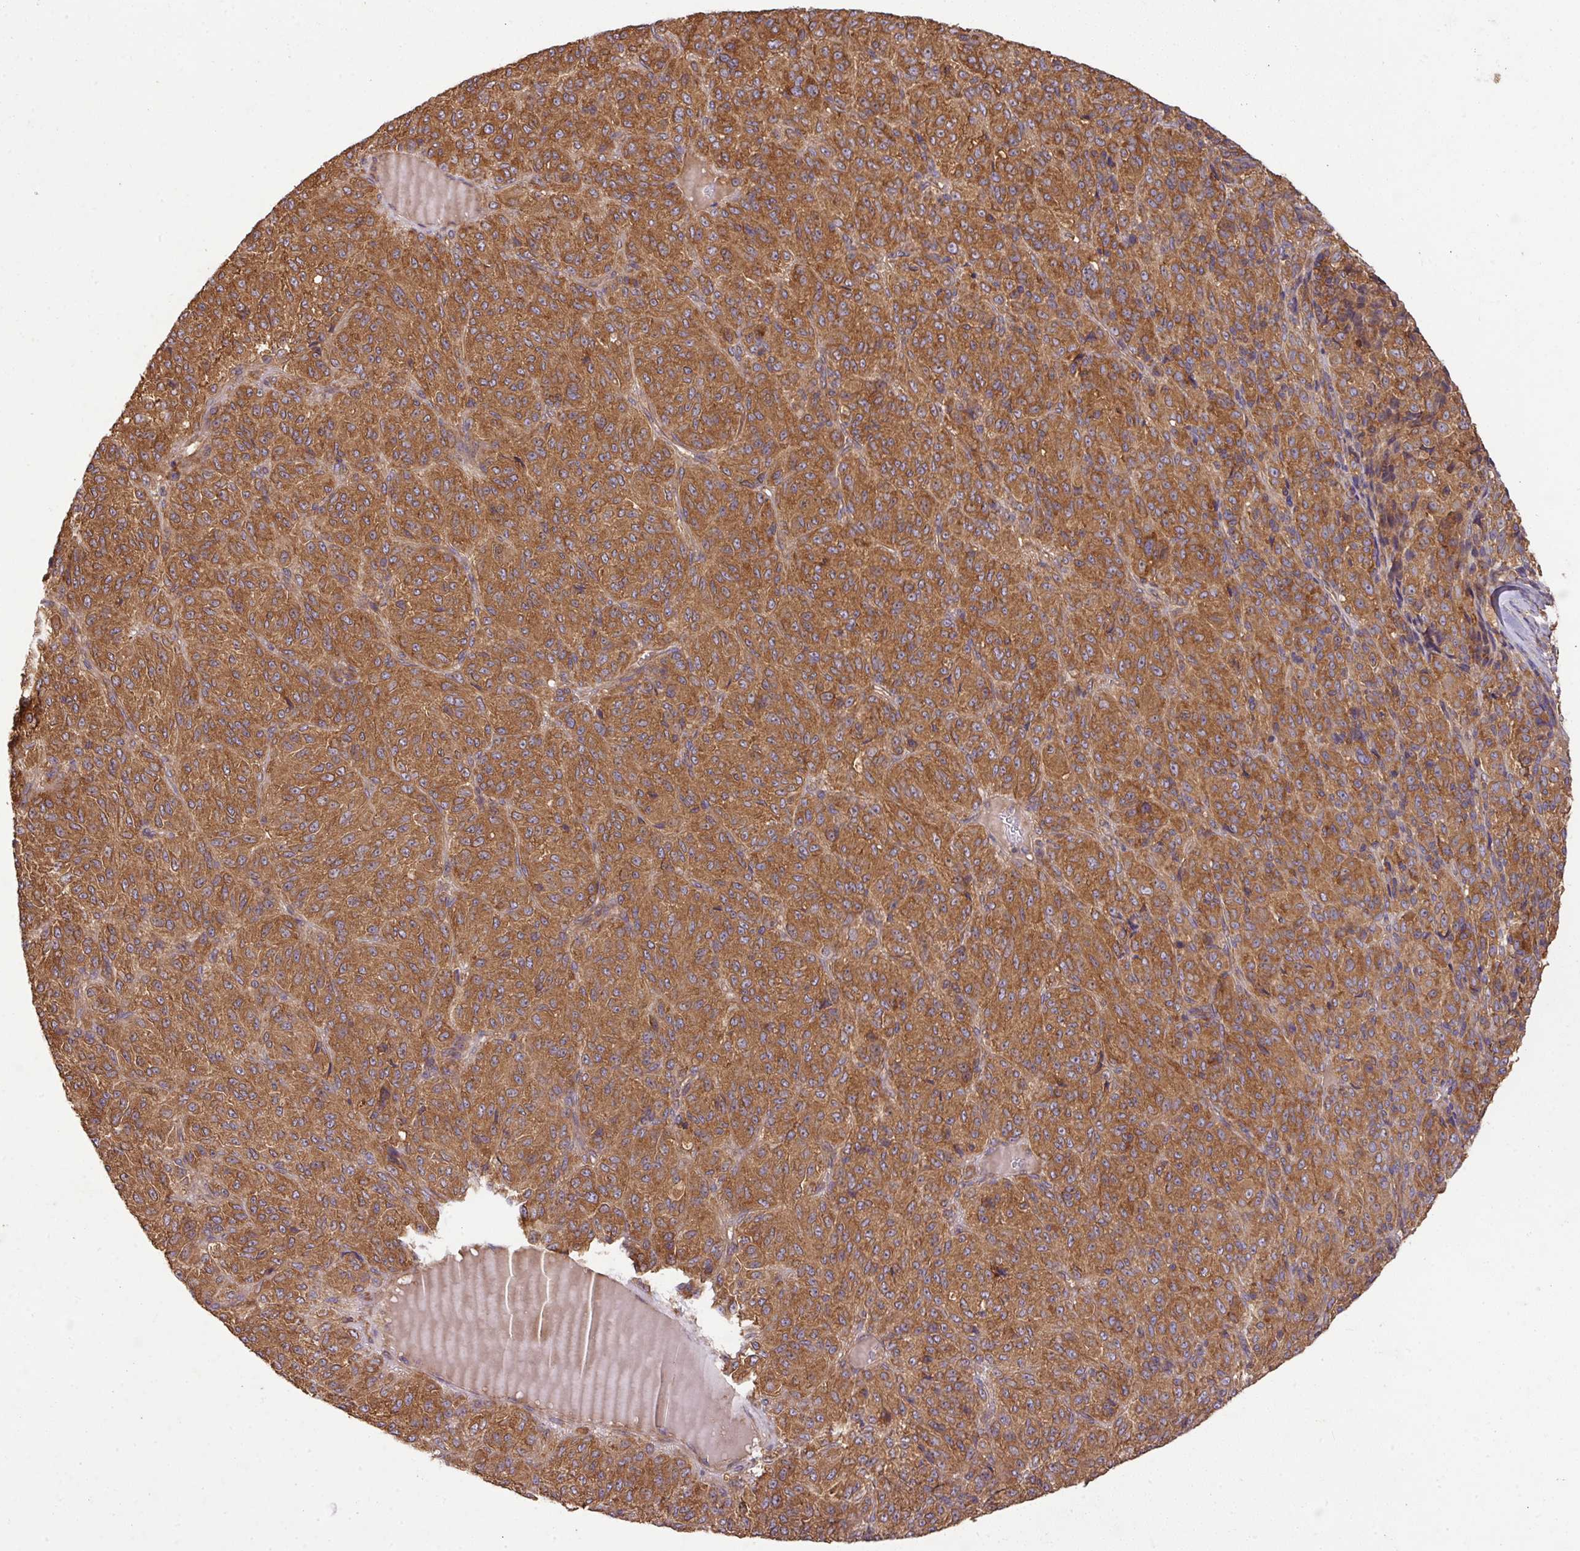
{"staining": {"intensity": "strong", "quantity": ">75%", "location": "cytoplasmic/membranous"}, "tissue": "melanoma", "cell_type": "Tumor cells", "image_type": "cancer", "snomed": [{"axis": "morphology", "description": "Malignant melanoma, Metastatic site"}, {"axis": "topography", "description": "Brain"}], "caption": "Malignant melanoma (metastatic site) tissue reveals strong cytoplasmic/membranous expression in approximately >75% of tumor cells, visualized by immunohistochemistry.", "gene": "GSPT1", "patient": {"sex": "female", "age": 56}}